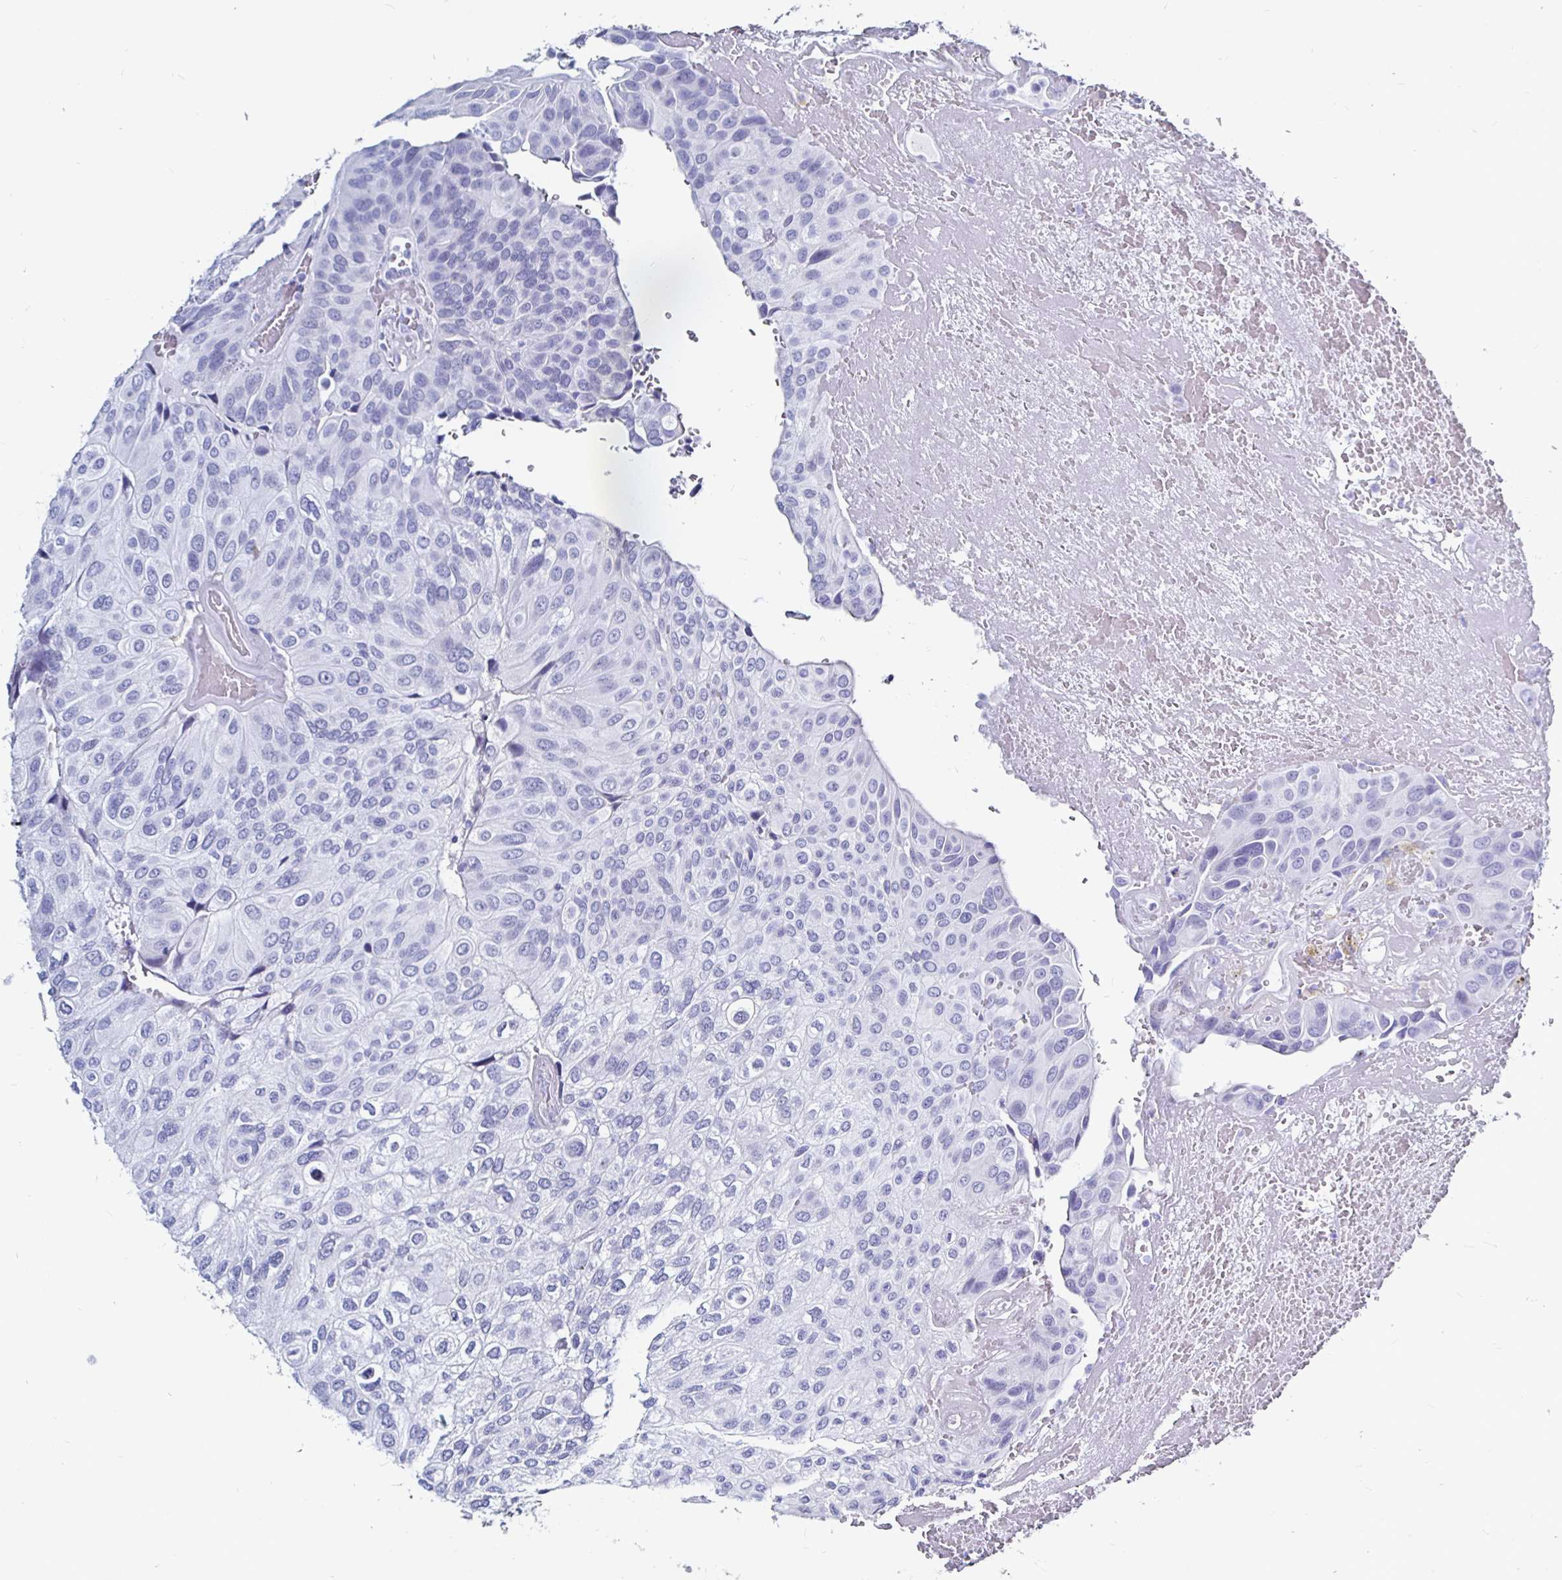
{"staining": {"intensity": "negative", "quantity": "none", "location": "none"}, "tissue": "urothelial cancer", "cell_type": "Tumor cells", "image_type": "cancer", "snomed": [{"axis": "morphology", "description": "Urothelial carcinoma, High grade"}, {"axis": "topography", "description": "Urinary bladder"}], "caption": "A histopathology image of human urothelial cancer is negative for staining in tumor cells.", "gene": "LUZP4", "patient": {"sex": "male", "age": 66}}